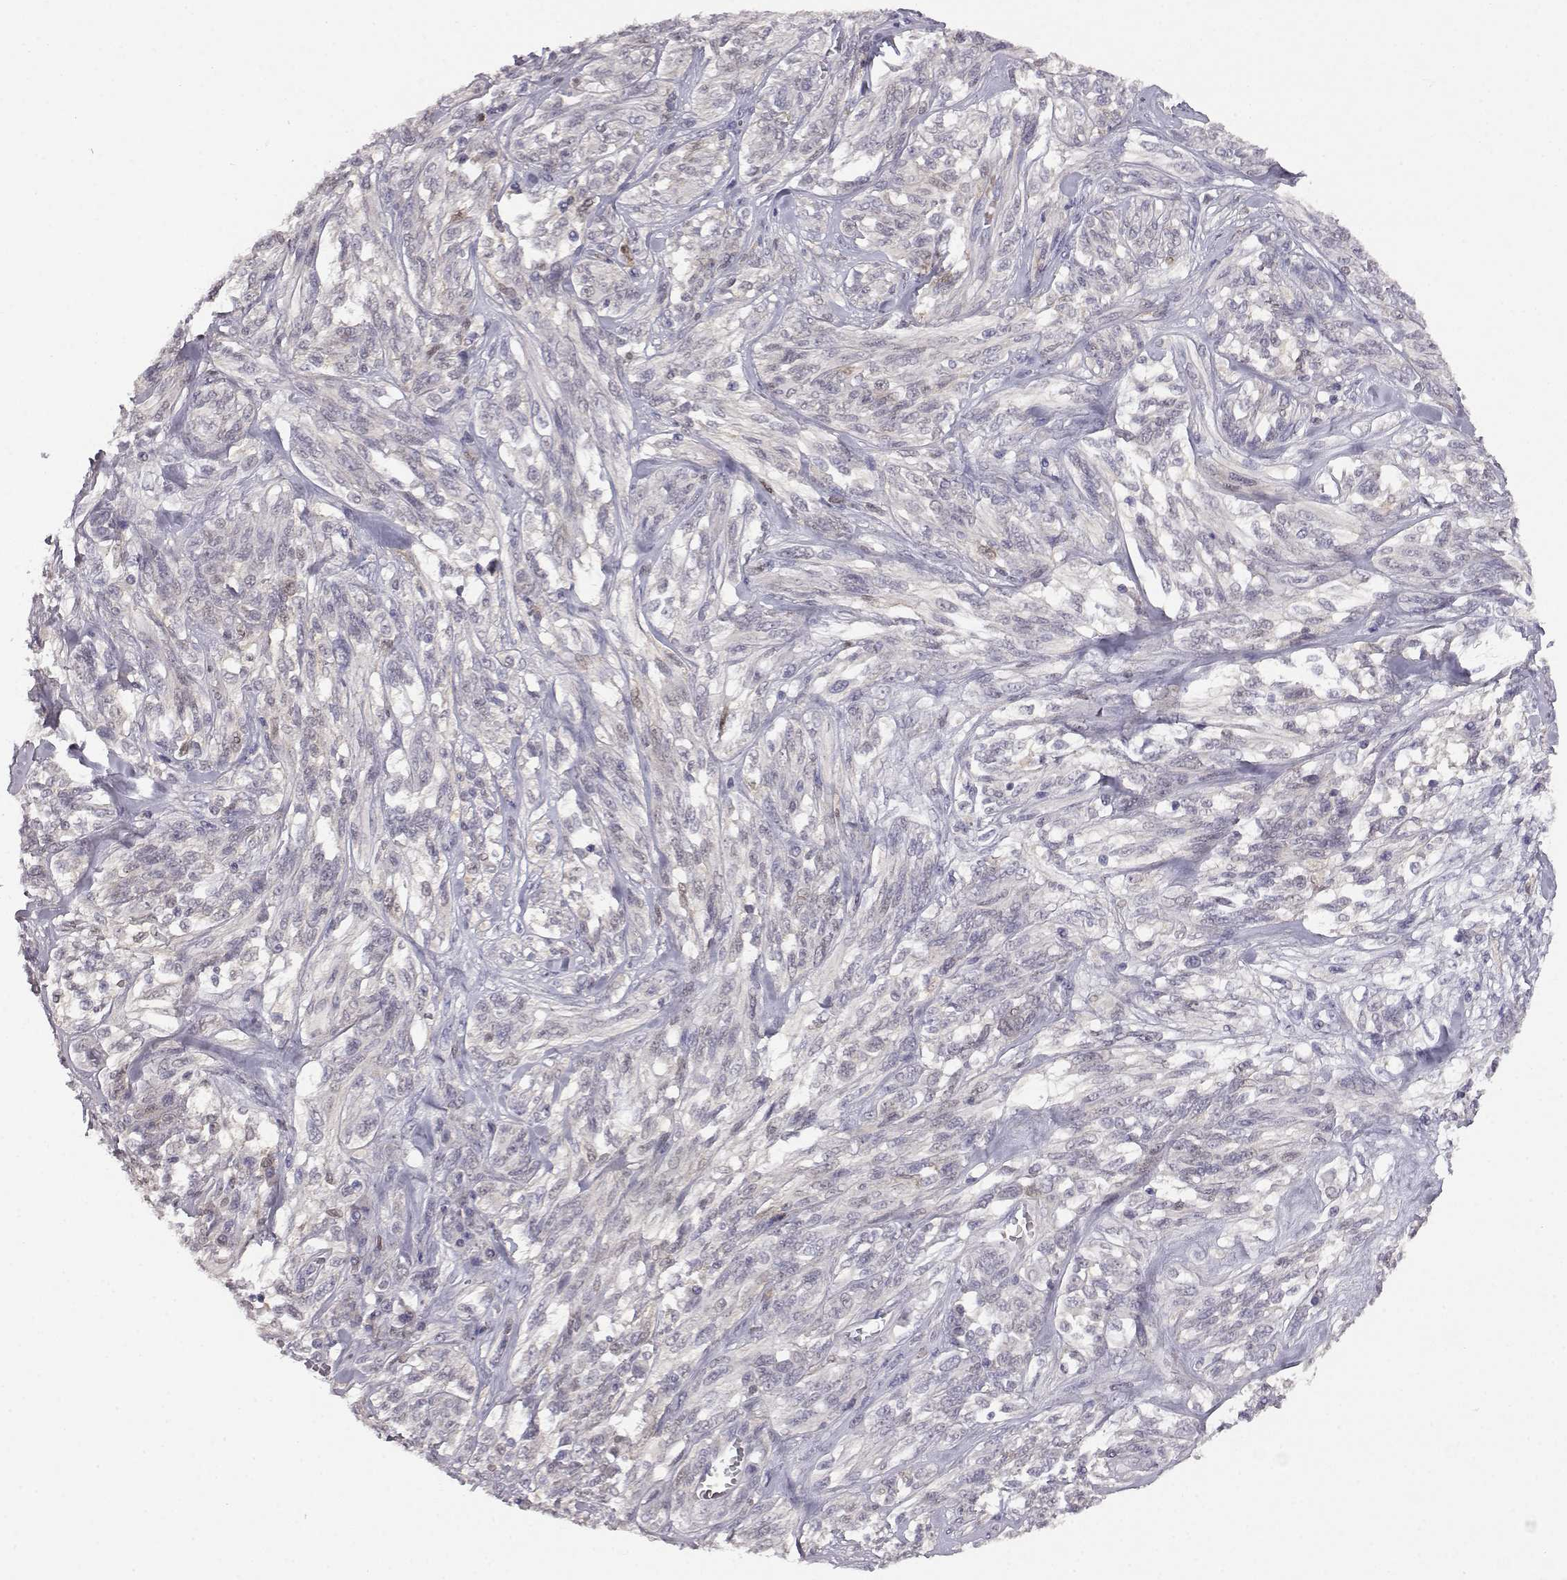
{"staining": {"intensity": "negative", "quantity": "none", "location": "none"}, "tissue": "melanoma", "cell_type": "Tumor cells", "image_type": "cancer", "snomed": [{"axis": "morphology", "description": "Malignant melanoma, NOS"}, {"axis": "topography", "description": "Skin"}], "caption": "Melanoma stained for a protein using IHC reveals no expression tumor cells.", "gene": "AKR1B1", "patient": {"sex": "female", "age": 91}}